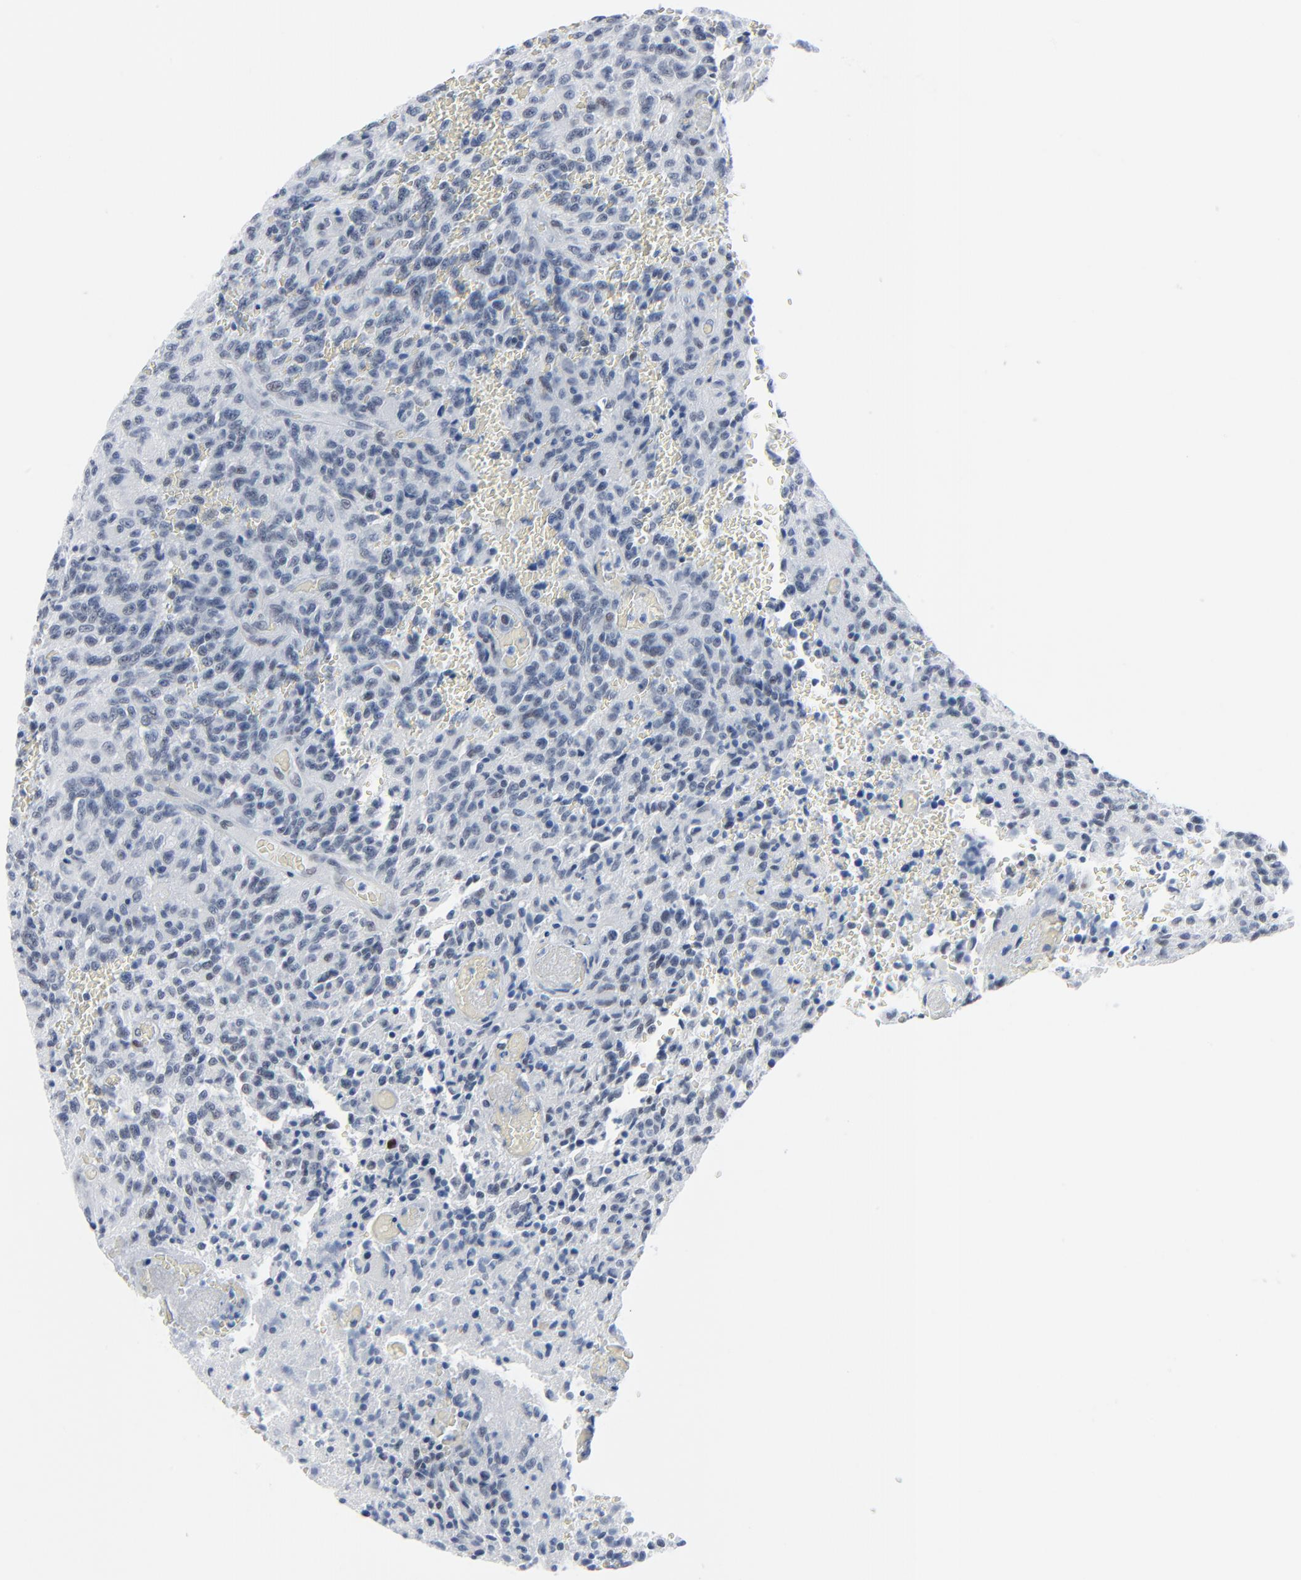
{"staining": {"intensity": "weak", "quantity": "<25%", "location": "nuclear"}, "tissue": "glioma", "cell_type": "Tumor cells", "image_type": "cancer", "snomed": [{"axis": "morphology", "description": "Normal tissue, NOS"}, {"axis": "morphology", "description": "Glioma, malignant, High grade"}, {"axis": "topography", "description": "Cerebral cortex"}], "caption": "Tumor cells are negative for brown protein staining in glioma.", "gene": "SIRT1", "patient": {"sex": "male", "age": 56}}